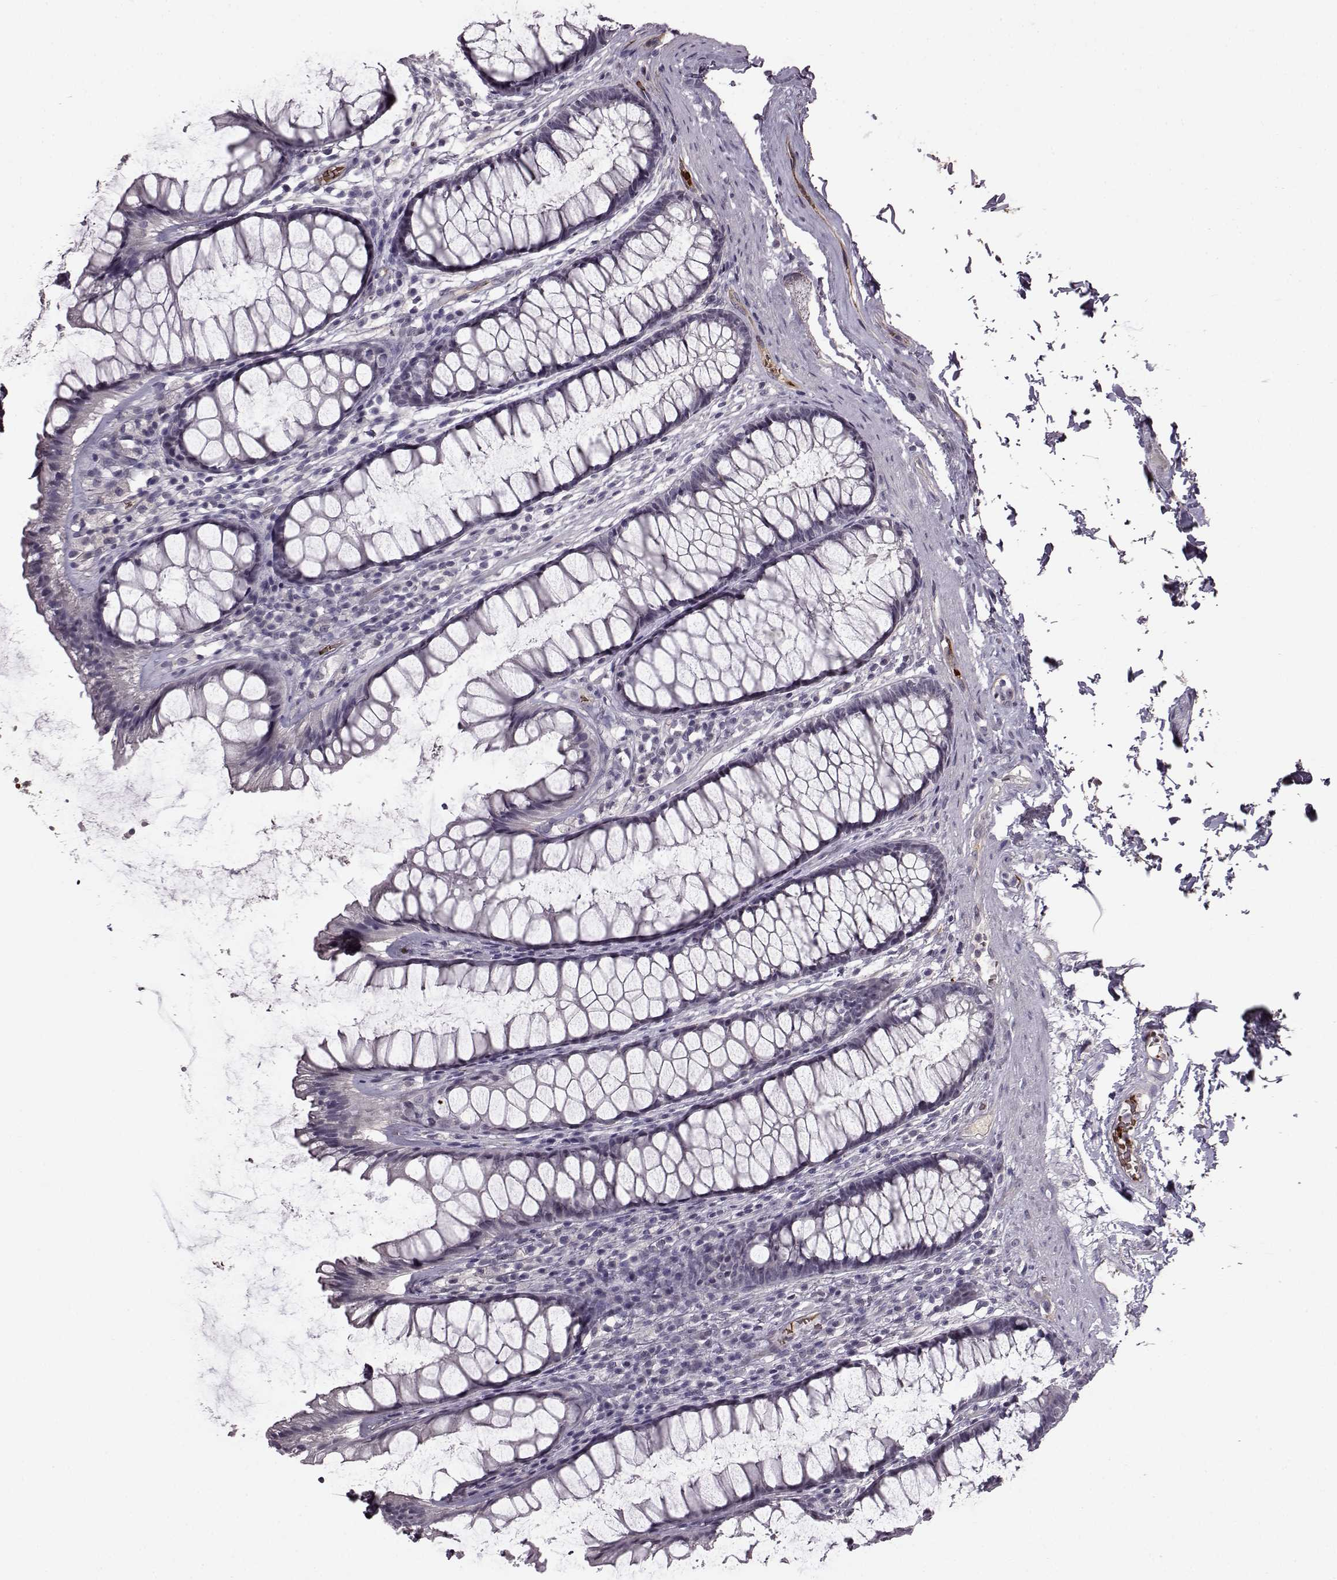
{"staining": {"intensity": "negative", "quantity": "none", "location": "none"}, "tissue": "rectum", "cell_type": "Glandular cells", "image_type": "normal", "snomed": [{"axis": "morphology", "description": "Normal tissue, NOS"}, {"axis": "topography", "description": "Rectum"}], "caption": "A micrograph of human rectum is negative for staining in glandular cells. (IHC, brightfield microscopy, high magnification).", "gene": "PROP1", "patient": {"sex": "male", "age": 72}}